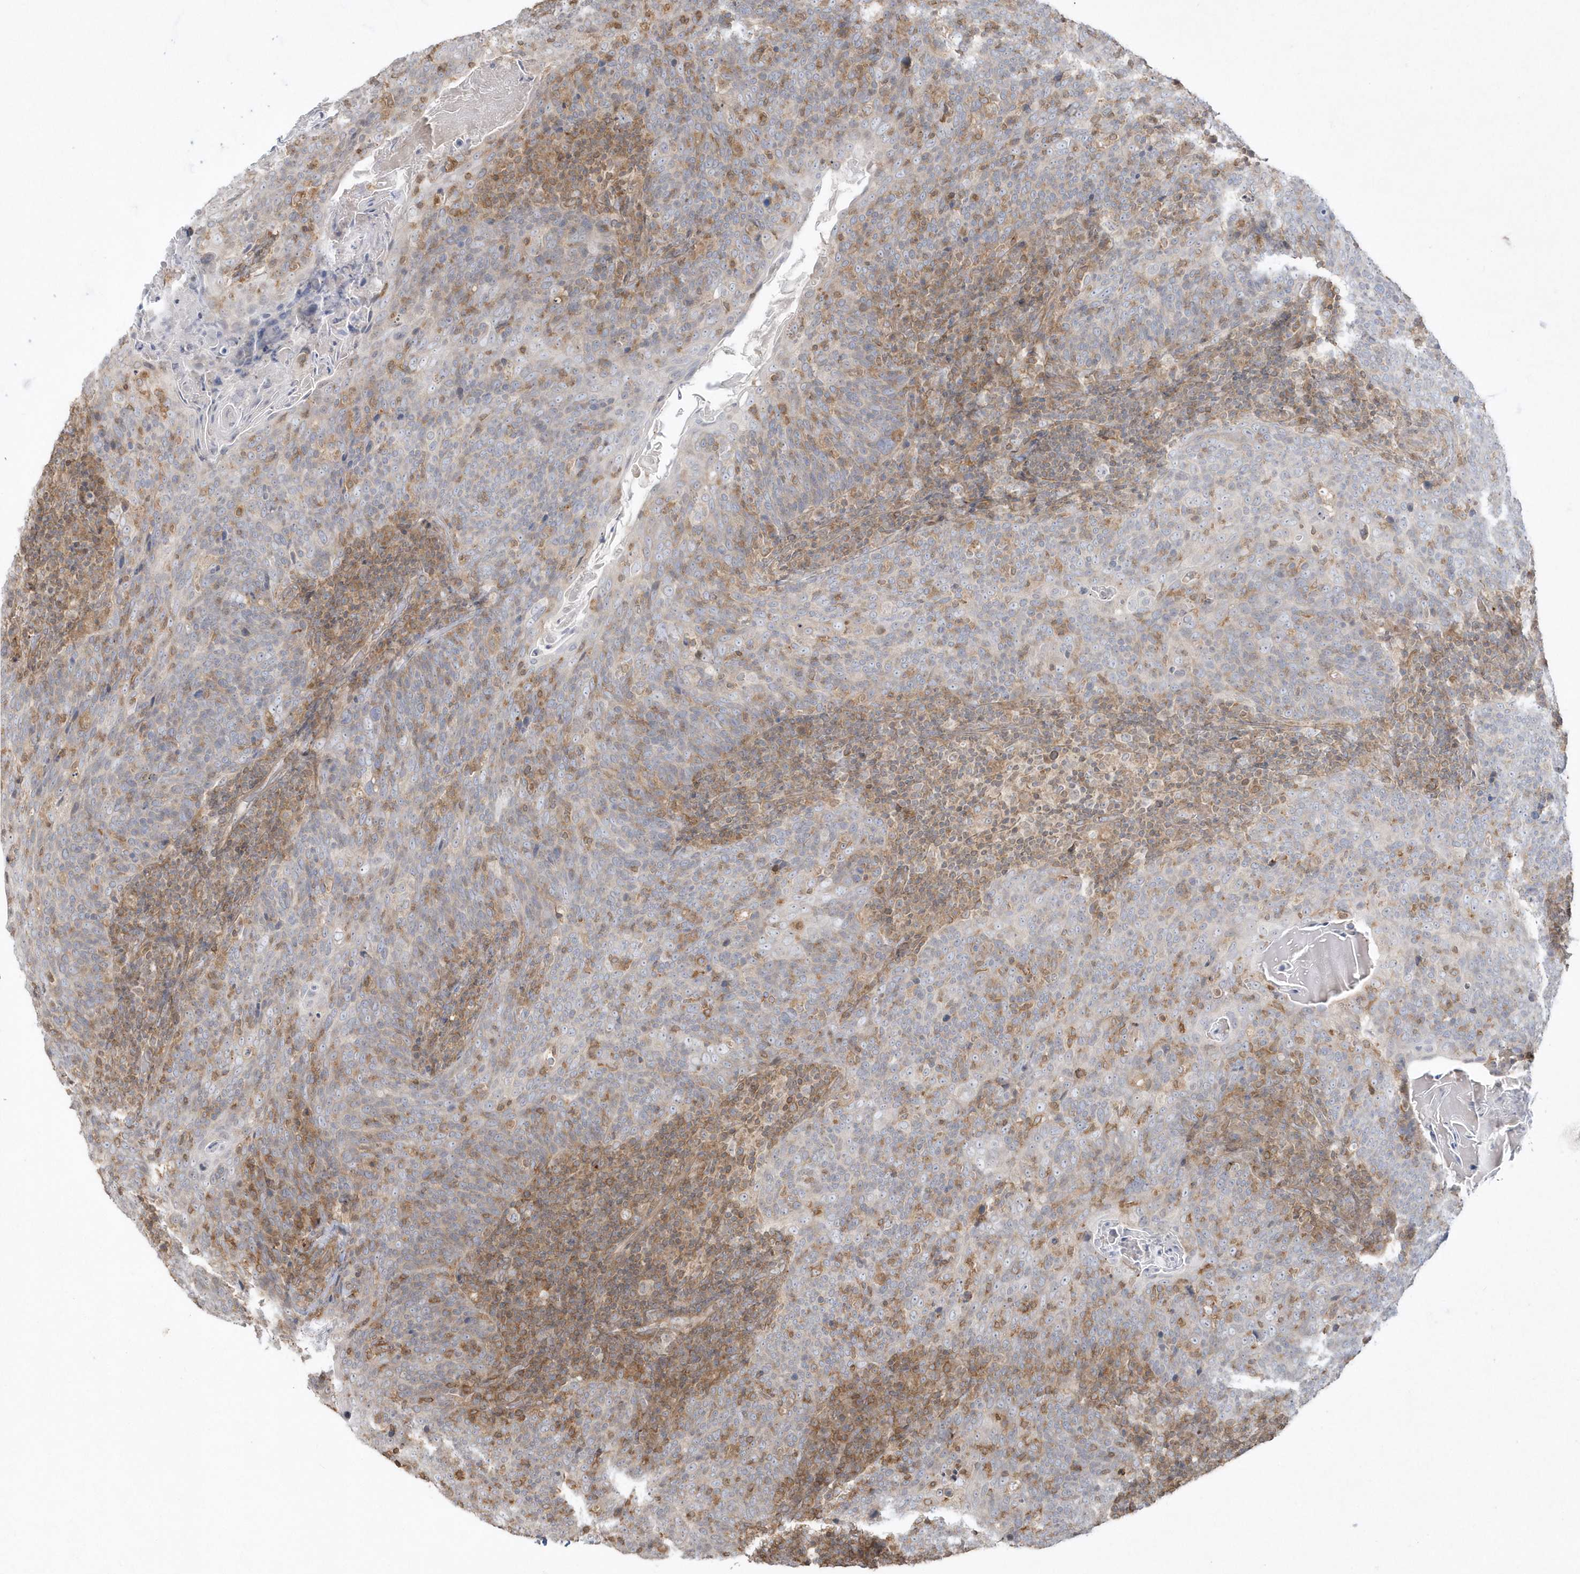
{"staining": {"intensity": "negative", "quantity": "none", "location": "none"}, "tissue": "head and neck cancer", "cell_type": "Tumor cells", "image_type": "cancer", "snomed": [{"axis": "morphology", "description": "Squamous cell carcinoma, NOS"}, {"axis": "morphology", "description": "Squamous cell carcinoma, metastatic, NOS"}, {"axis": "topography", "description": "Lymph node"}, {"axis": "topography", "description": "Head-Neck"}], "caption": "Squamous cell carcinoma (head and neck) was stained to show a protein in brown. There is no significant expression in tumor cells.", "gene": "BSN", "patient": {"sex": "male", "age": 62}}